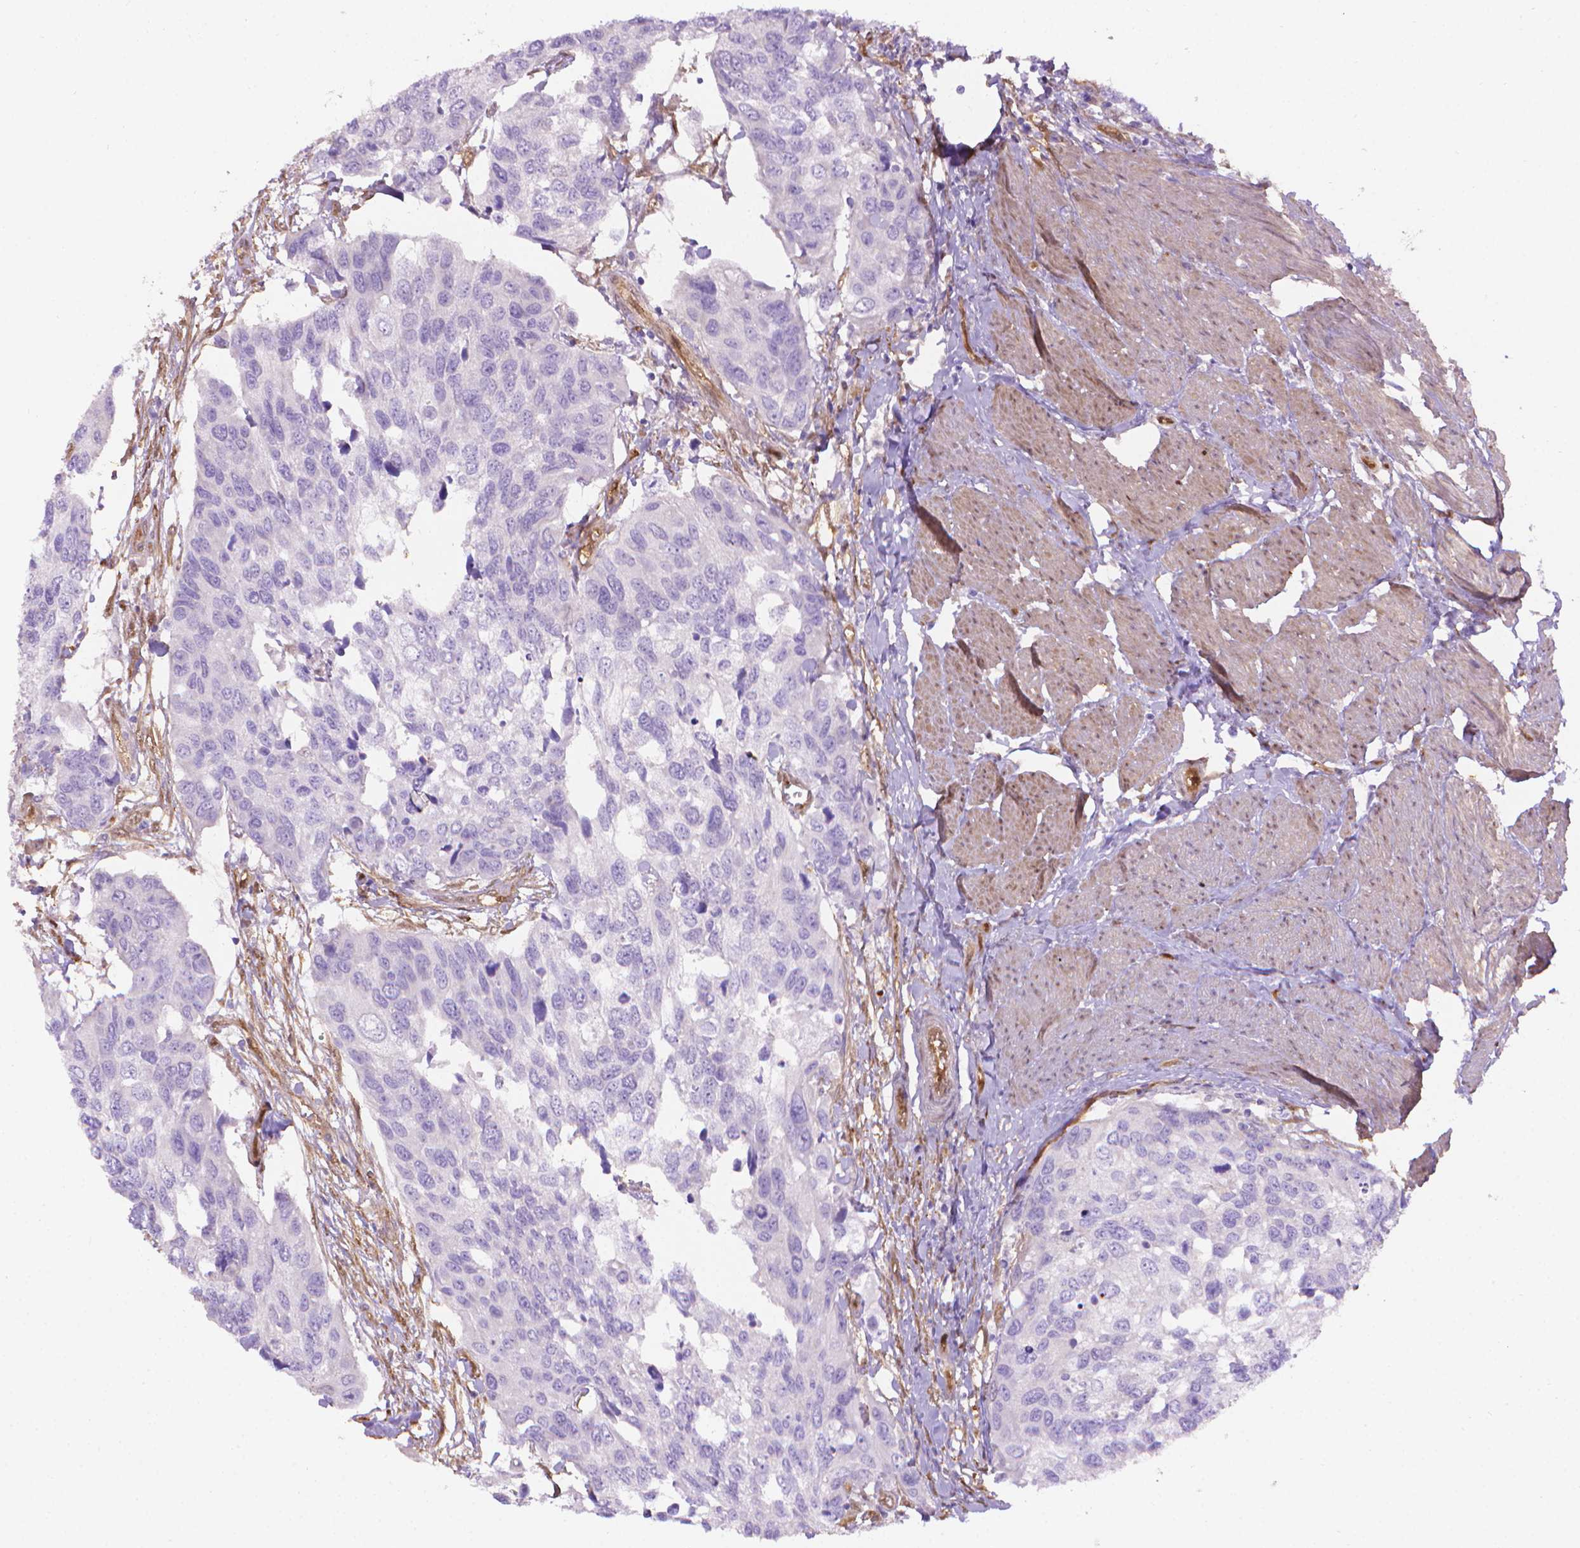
{"staining": {"intensity": "negative", "quantity": "none", "location": "none"}, "tissue": "urothelial cancer", "cell_type": "Tumor cells", "image_type": "cancer", "snomed": [{"axis": "morphology", "description": "Urothelial carcinoma, High grade"}, {"axis": "topography", "description": "Urinary bladder"}], "caption": "There is no significant positivity in tumor cells of urothelial carcinoma (high-grade). (IHC, brightfield microscopy, high magnification).", "gene": "CLIC4", "patient": {"sex": "male", "age": 60}}